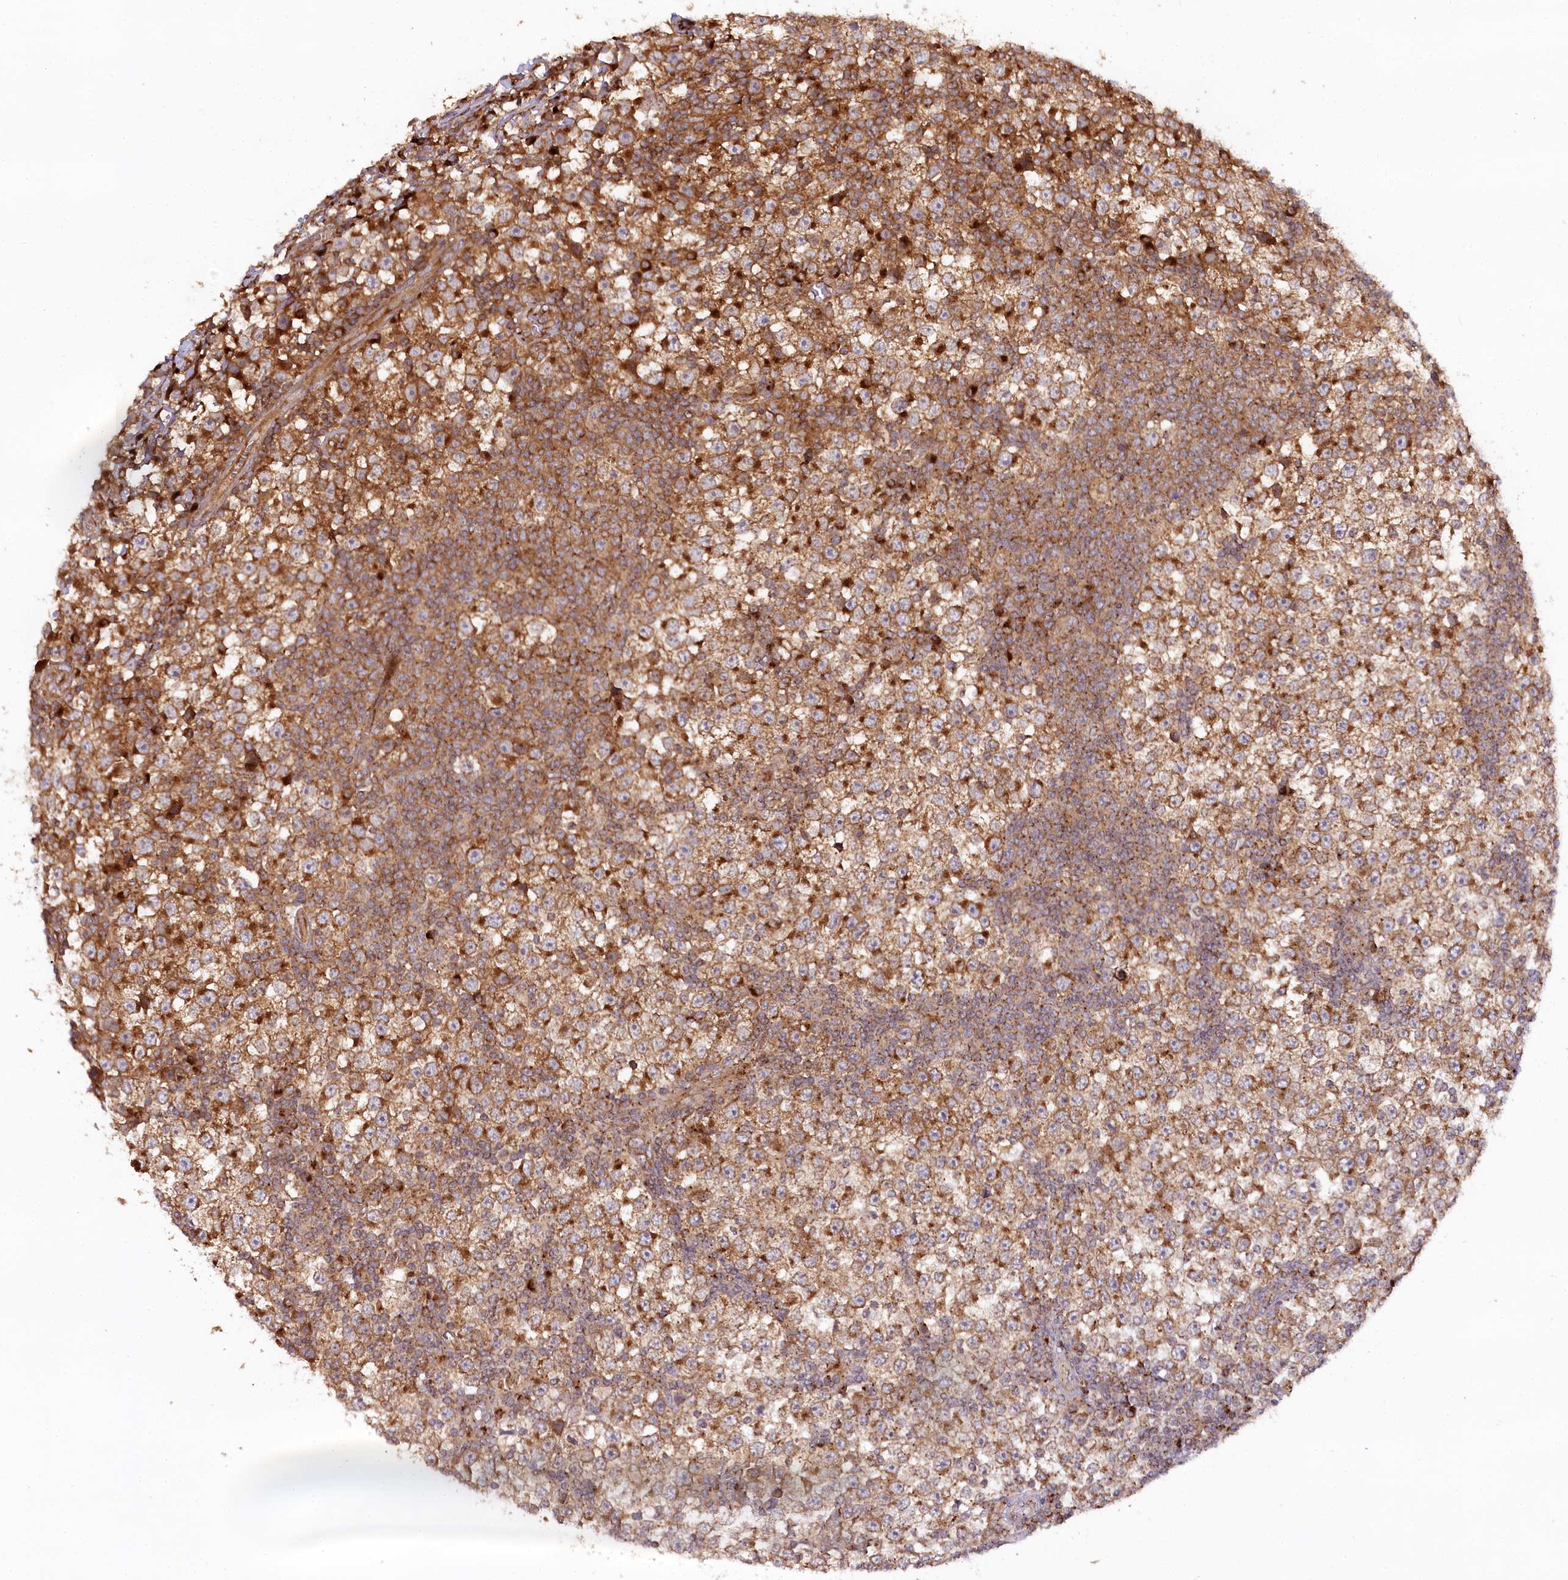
{"staining": {"intensity": "moderate", "quantity": ">75%", "location": "cytoplasmic/membranous"}, "tissue": "testis cancer", "cell_type": "Tumor cells", "image_type": "cancer", "snomed": [{"axis": "morphology", "description": "Seminoma, NOS"}, {"axis": "topography", "description": "Testis"}], "caption": "Tumor cells display moderate cytoplasmic/membranous staining in about >75% of cells in testis cancer (seminoma).", "gene": "COPG1", "patient": {"sex": "male", "age": 65}}